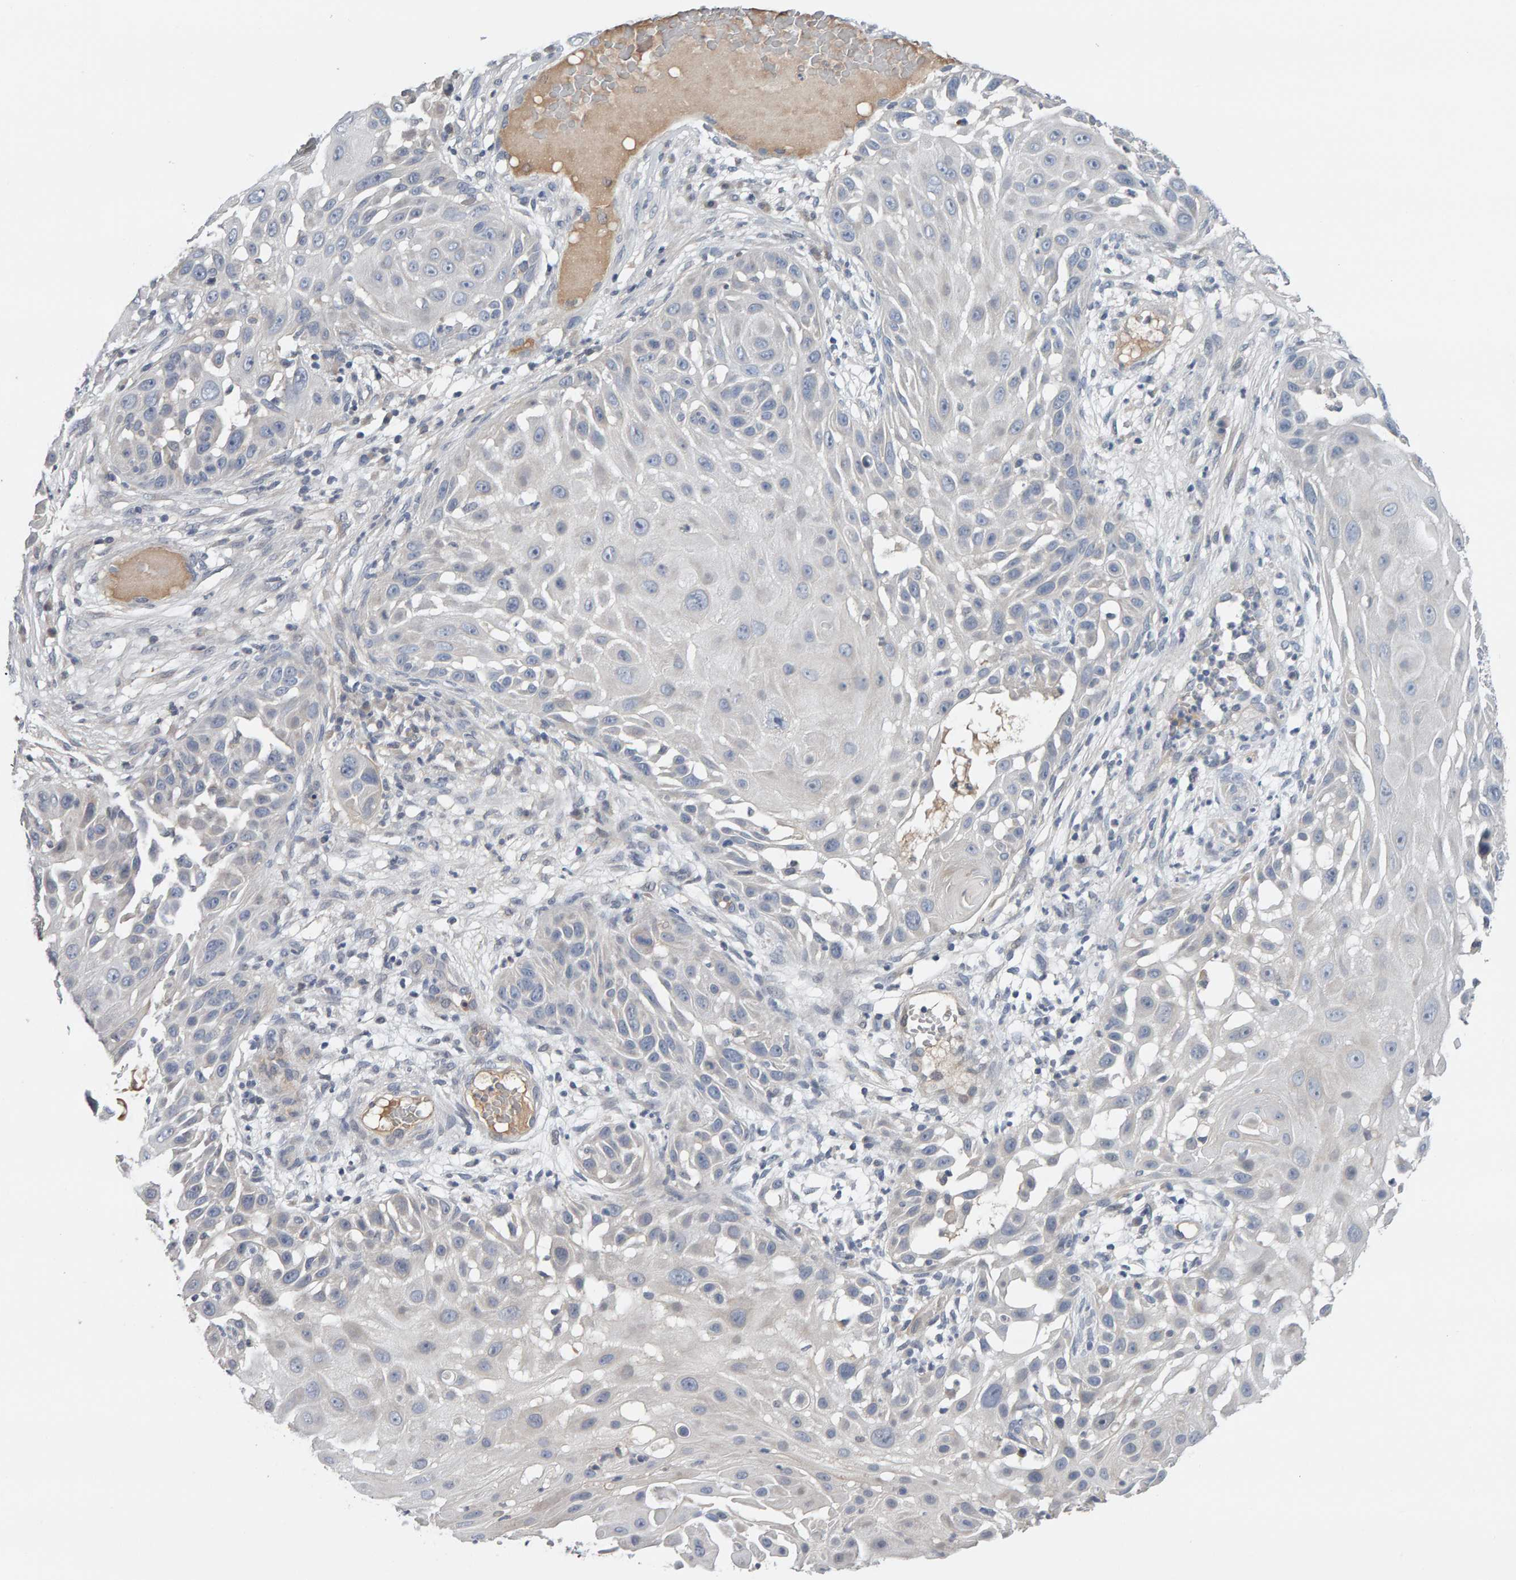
{"staining": {"intensity": "negative", "quantity": "none", "location": "none"}, "tissue": "skin cancer", "cell_type": "Tumor cells", "image_type": "cancer", "snomed": [{"axis": "morphology", "description": "Squamous cell carcinoma, NOS"}, {"axis": "topography", "description": "Skin"}], "caption": "The immunohistochemistry (IHC) histopathology image has no significant expression in tumor cells of skin cancer (squamous cell carcinoma) tissue. (DAB (3,3'-diaminobenzidine) immunohistochemistry with hematoxylin counter stain).", "gene": "GFUS", "patient": {"sex": "female", "age": 44}}